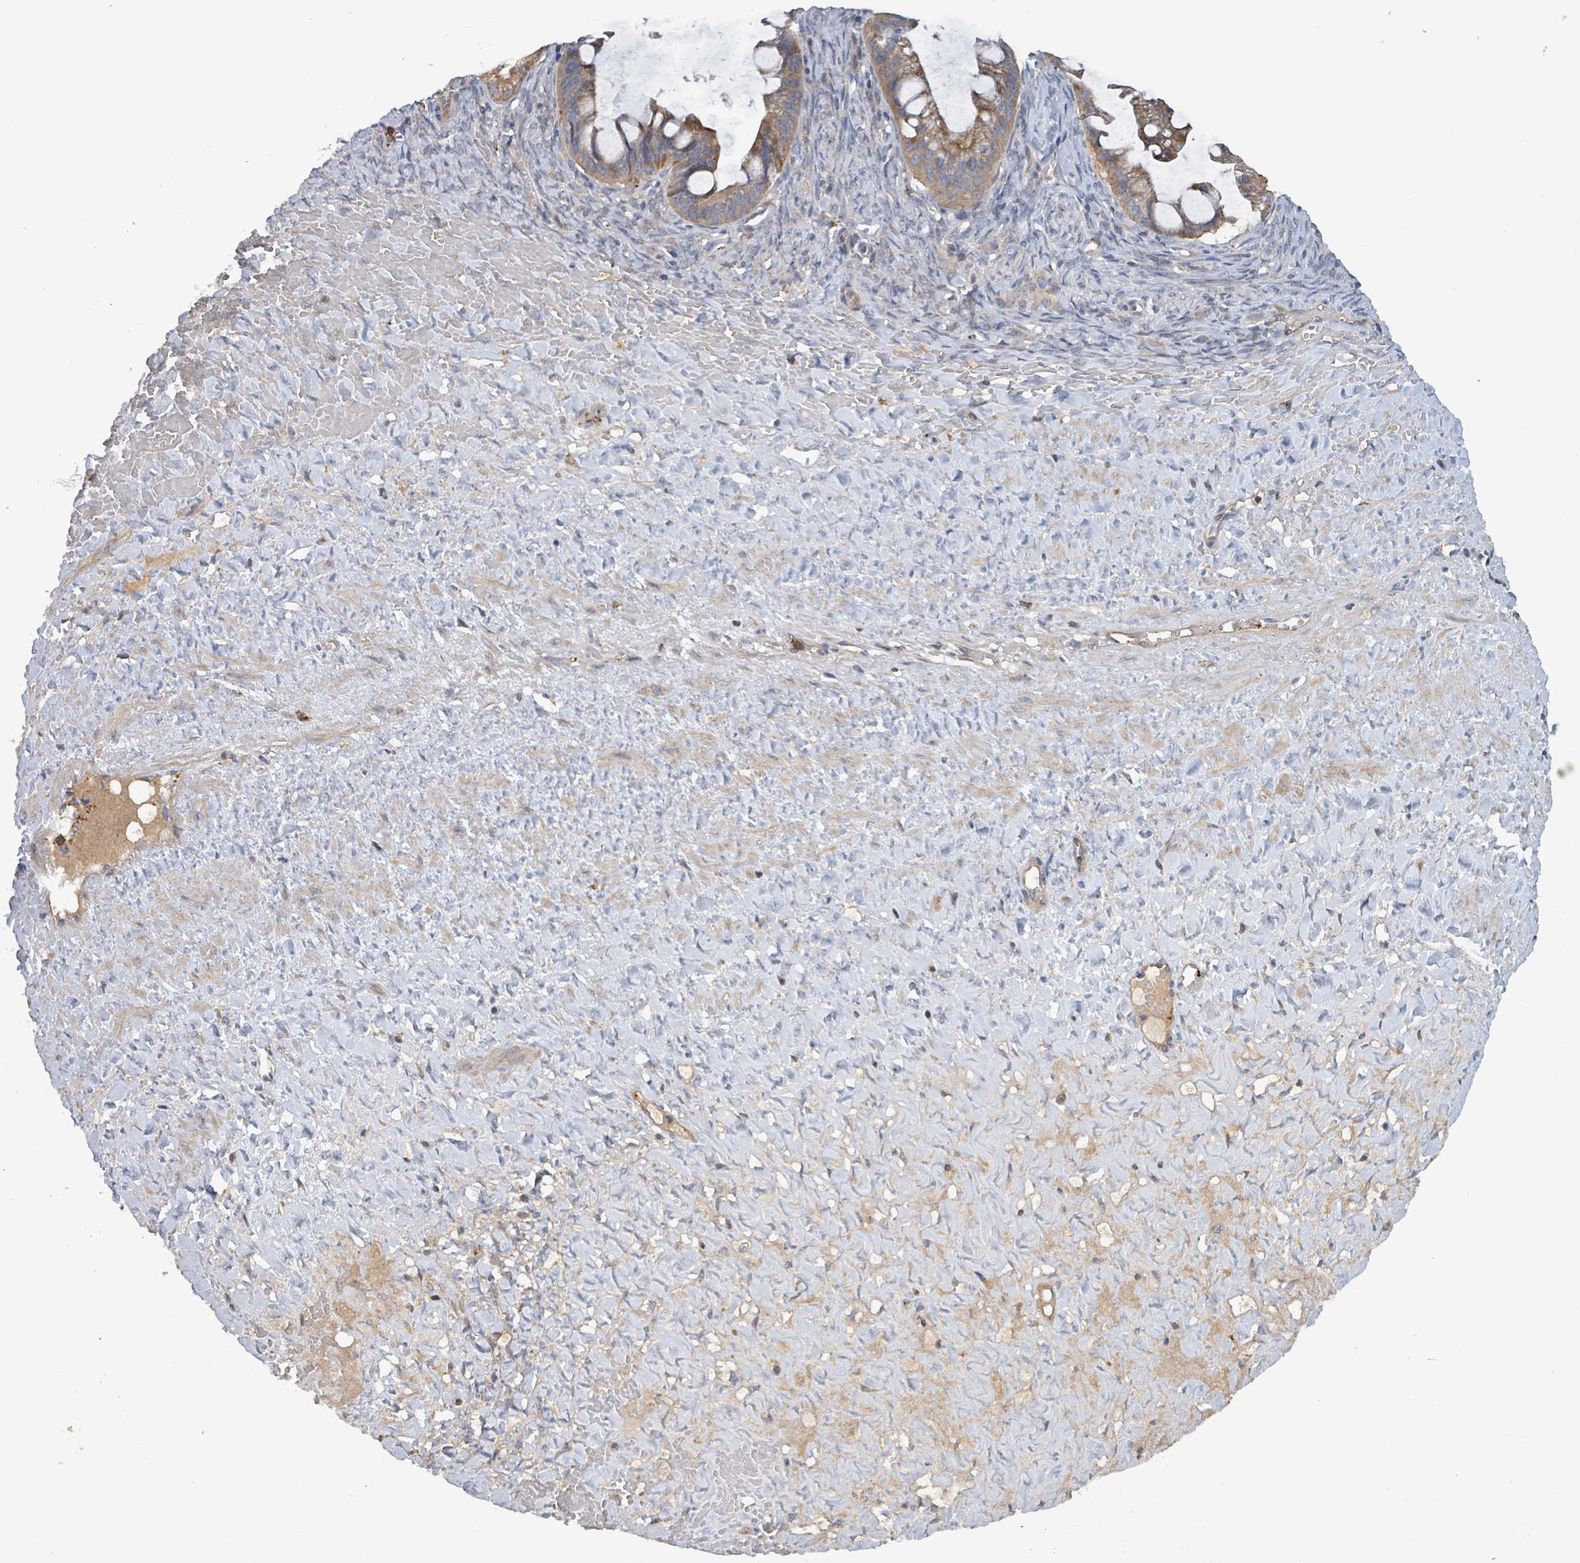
{"staining": {"intensity": "moderate", "quantity": ">75%", "location": "cytoplasmic/membranous"}, "tissue": "ovarian cancer", "cell_type": "Tumor cells", "image_type": "cancer", "snomed": [{"axis": "morphology", "description": "Cystadenocarcinoma, mucinous, NOS"}, {"axis": "topography", "description": "Ovary"}], "caption": "Ovarian cancer stained for a protein (brown) demonstrates moderate cytoplasmic/membranous positive staining in about >75% of tumor cells.", "gene": "PLAAT1", "patient": {"sex": "female", "age": 73}}